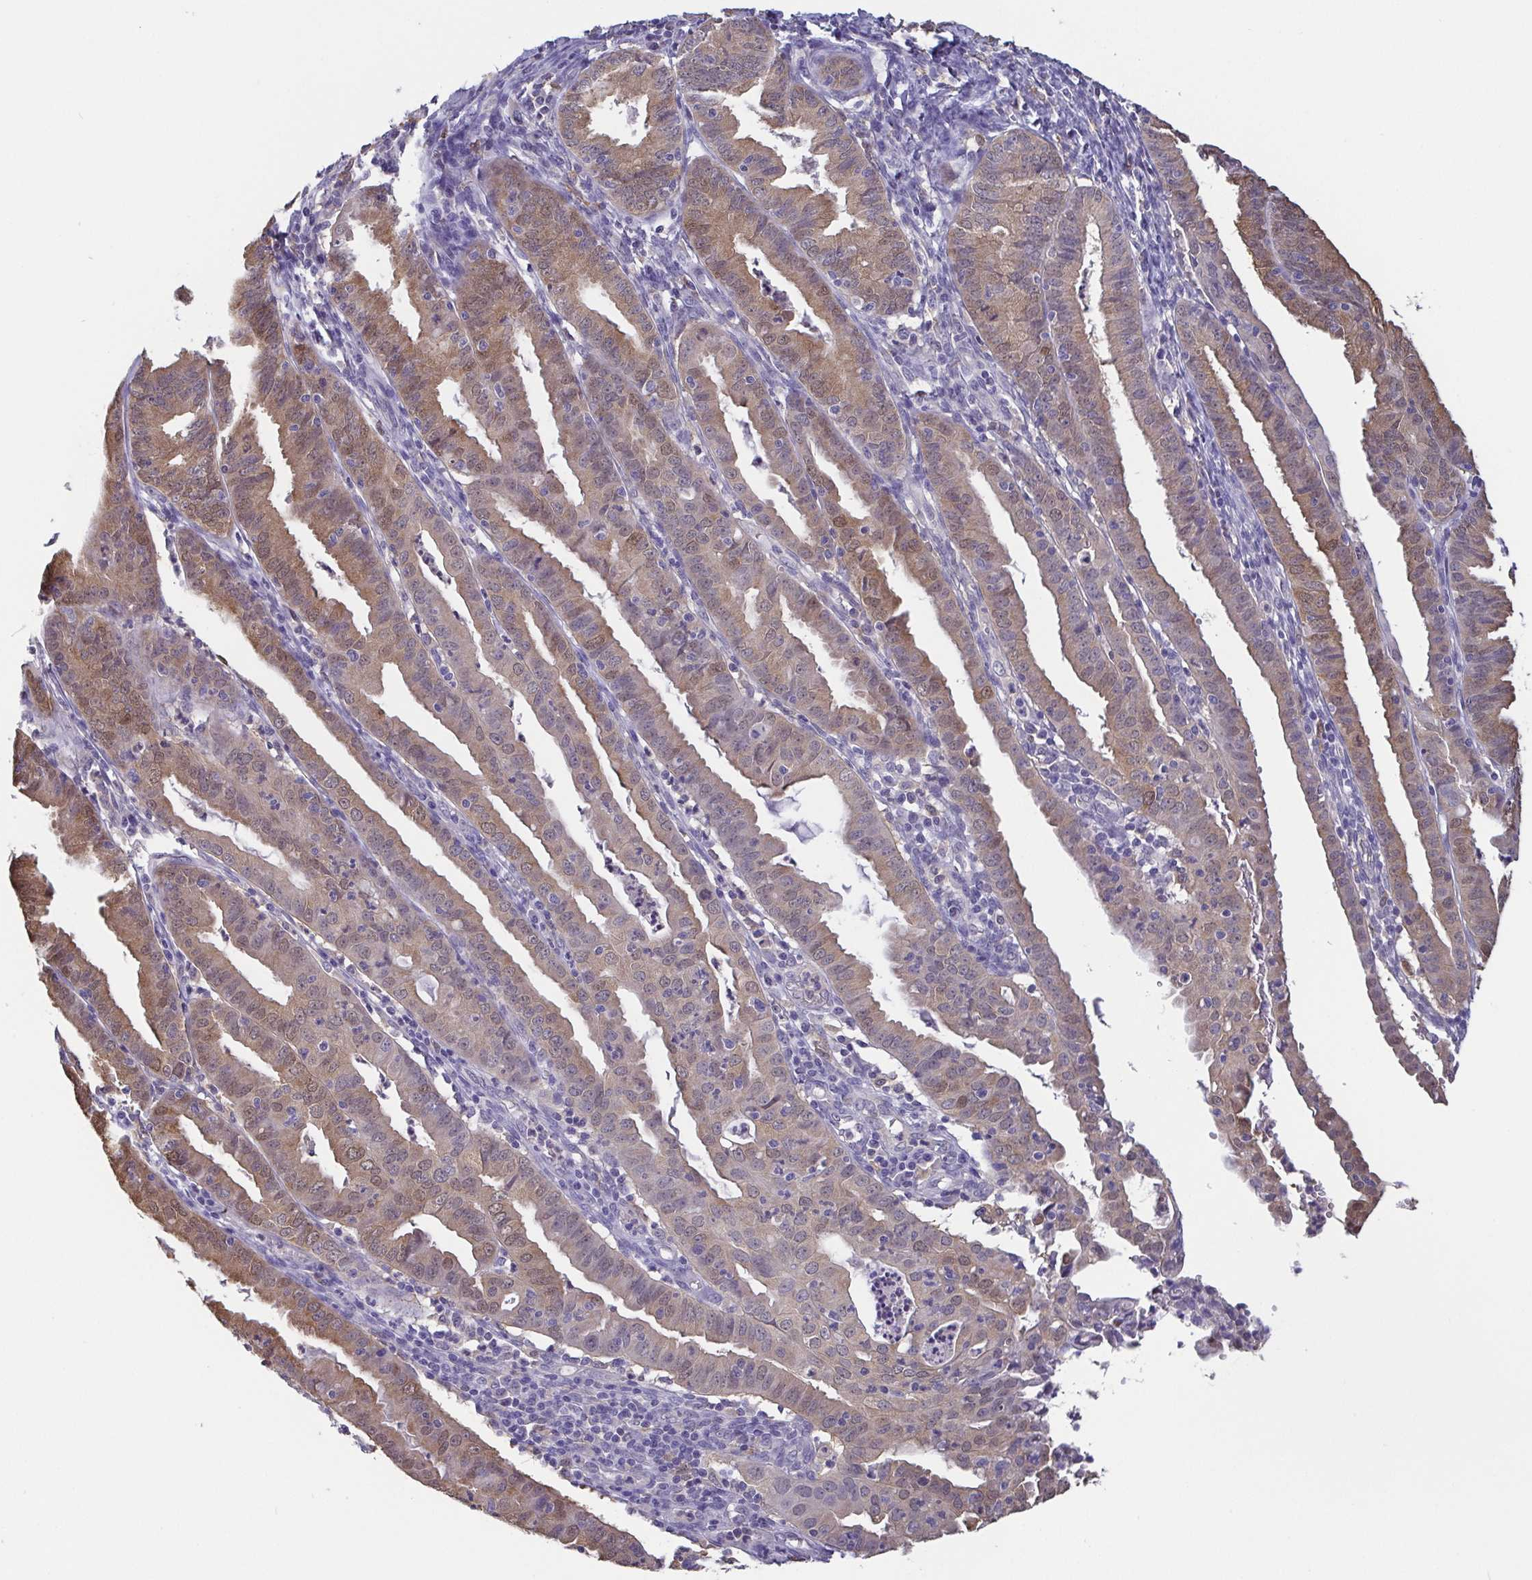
{"staining": {"intensity": "weak", "quantity": "25%-75%", "location": "cytoplasmic/membranous,nuclear"}, "tissue": "endometrial cancer", "cell_type": "Tumor cells", "image_type": "cancer", "snomed": [{"axis": "morphology", "description": "Adenocarcinoma, NOS"}, {"axis": "topography", "description": "Endometrium"}], "caption": "Protein staining displays weak cytoplasmic/membranous and nuclear staining in approximately 25%-75% of tumor cells in endometrial cancer (adenocarcinoma). (IHC, brightfield microscopy, high magnification).", "gene": "IDH1", "patient": {"sex": "female", "age": 60}}